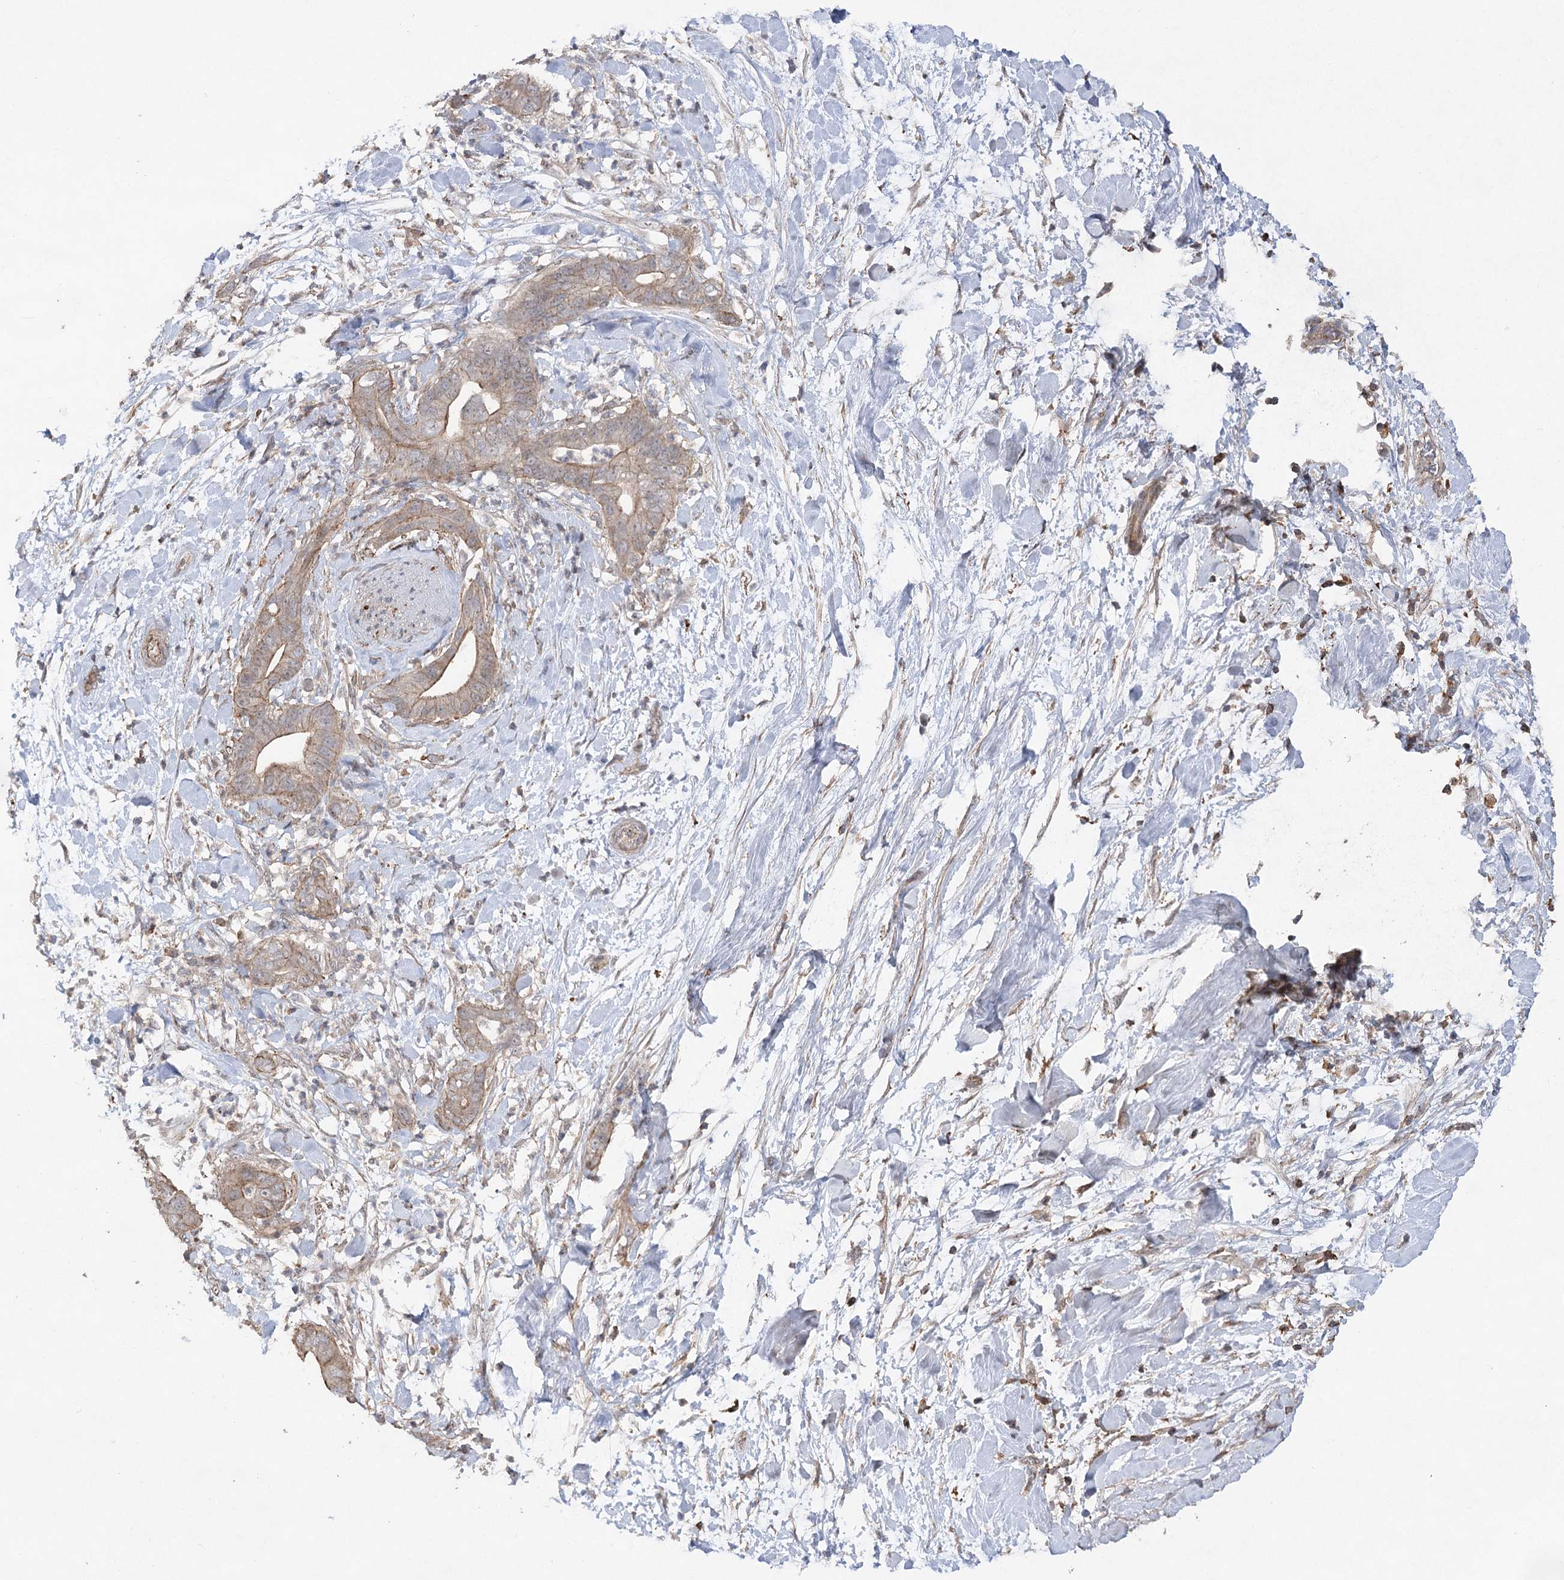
{"staining": {"intensity": "weak", "quantity": ">75%", "location": "cytoplasmic/membranous"}, "tissue": "pancreatic cancer", "cell_type": "Tumor cells", "image_type": "cancer", "snomed": [{"axis": "morphology", "description": "Adenocarcinoma, NOS"}, {"axis": "topography", "description": "Pancreas"}], "caption": "A brown stain shows weak cytoplasmic/membranous expression of a protein in human pancreatic cancer tumor cells.", "gene": "OBSL1", "patient": {"sex": "female", "age": 78}}